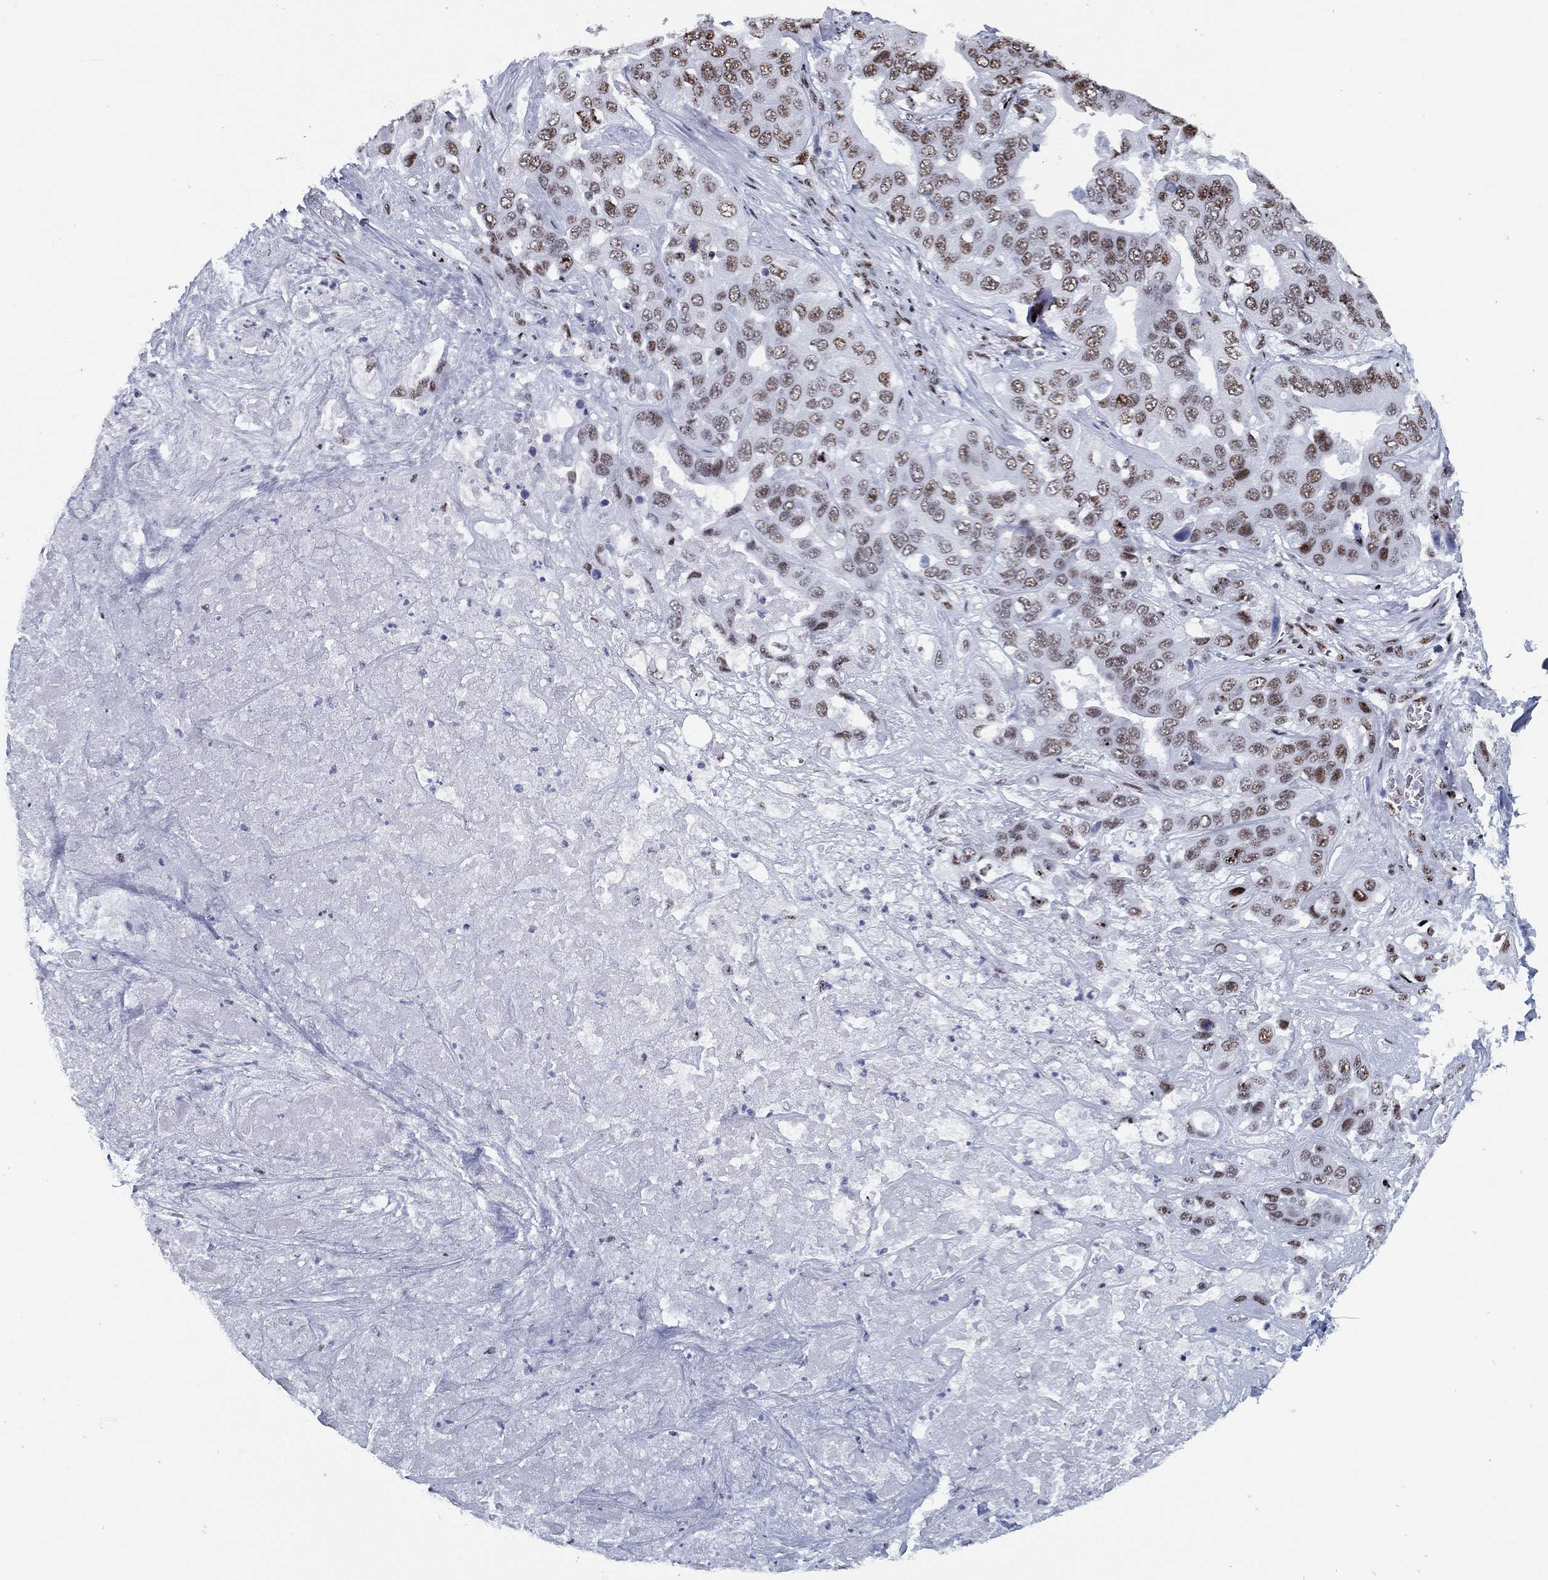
{"staining": {"intensity": "moderate", "quantity": ">75%", "location": "nuclear"}, "tissue": "liver cancer", "cell_type": "Tumor cells", "image_type": "cancer", "snomed": [{"axis": "morphology", "description": "Cholangiocarcinoma"}, {"axis": "topography", "description": "Liver"}], "caption": "Immunohistochemistry image of neoplastic tissue: human liver cholangiocarcinoma stained using IHC displays medium levels of moderate protein expression localized specifically in the nuclear of tumor cells, appearing as a nuclear brown color.", "gene": "CYB561D2", "patient": {"sex": "female", "age": 52}}